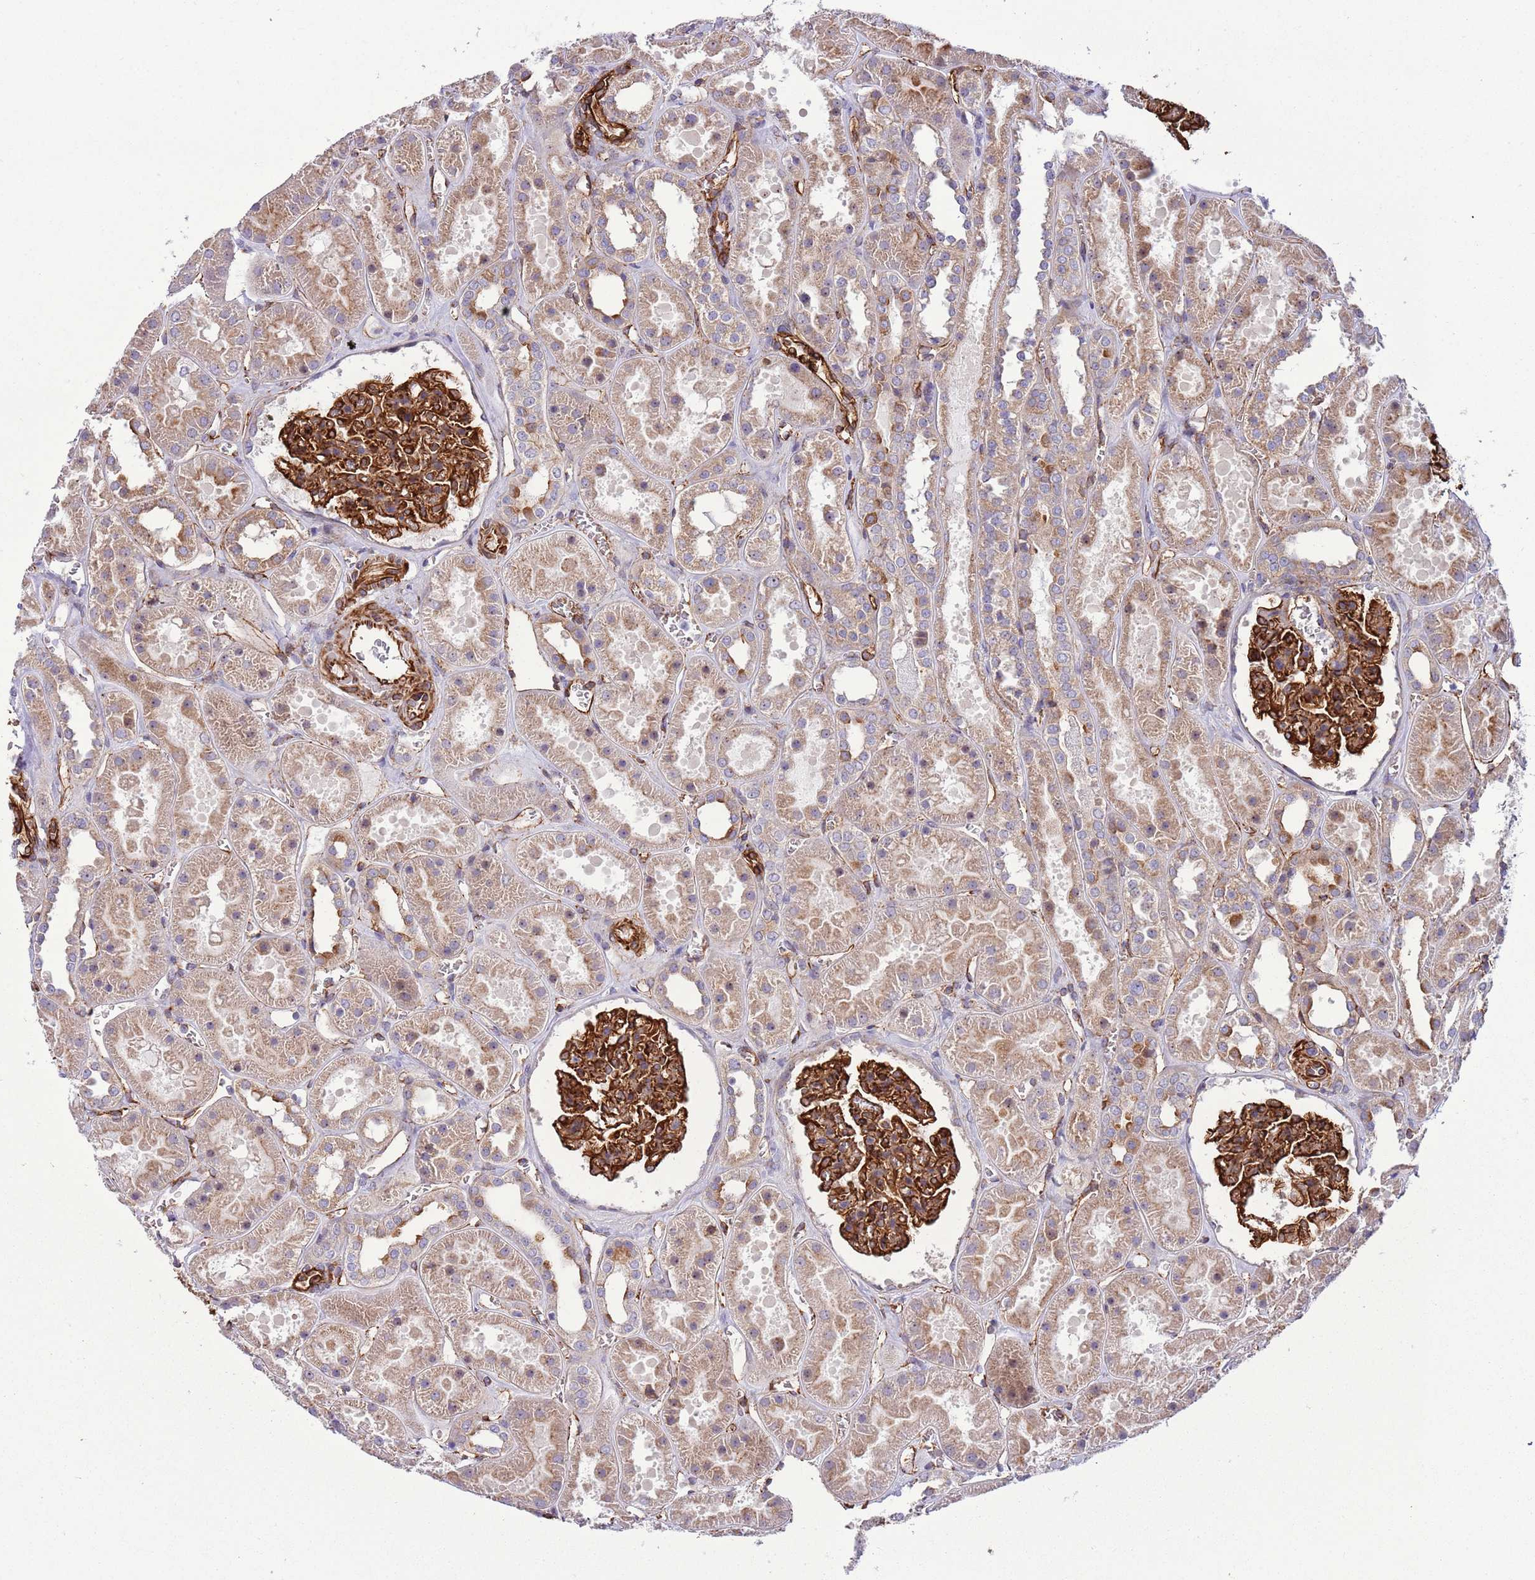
{"staining": {"intensity": "strong", "quantity": ">75%", "location": "cytoplasmic/membranous"}, "tissue": "kidney", "cell_type": "Cells in glomeruli", "image_type": "normal", "snomed": [{"axis": "morphology", "description": "Normal tissue, NOS"}, {"axis": "topography", "description": "Kidney"}], "caption": "DAB (3,3'-diaminobenzidine) immunohistochemical staining of unremarkable kidney reveals strong cytoplasmic/membranous protein expression in about >75% of cells in glomeruli. The staining is performed using DAB brown chromogen to label protein expression. The nuclei are counter-stained blue using hematoxylin.", "gene": "GAS2L3", "patient": {"sex": "female", "age": 41}}